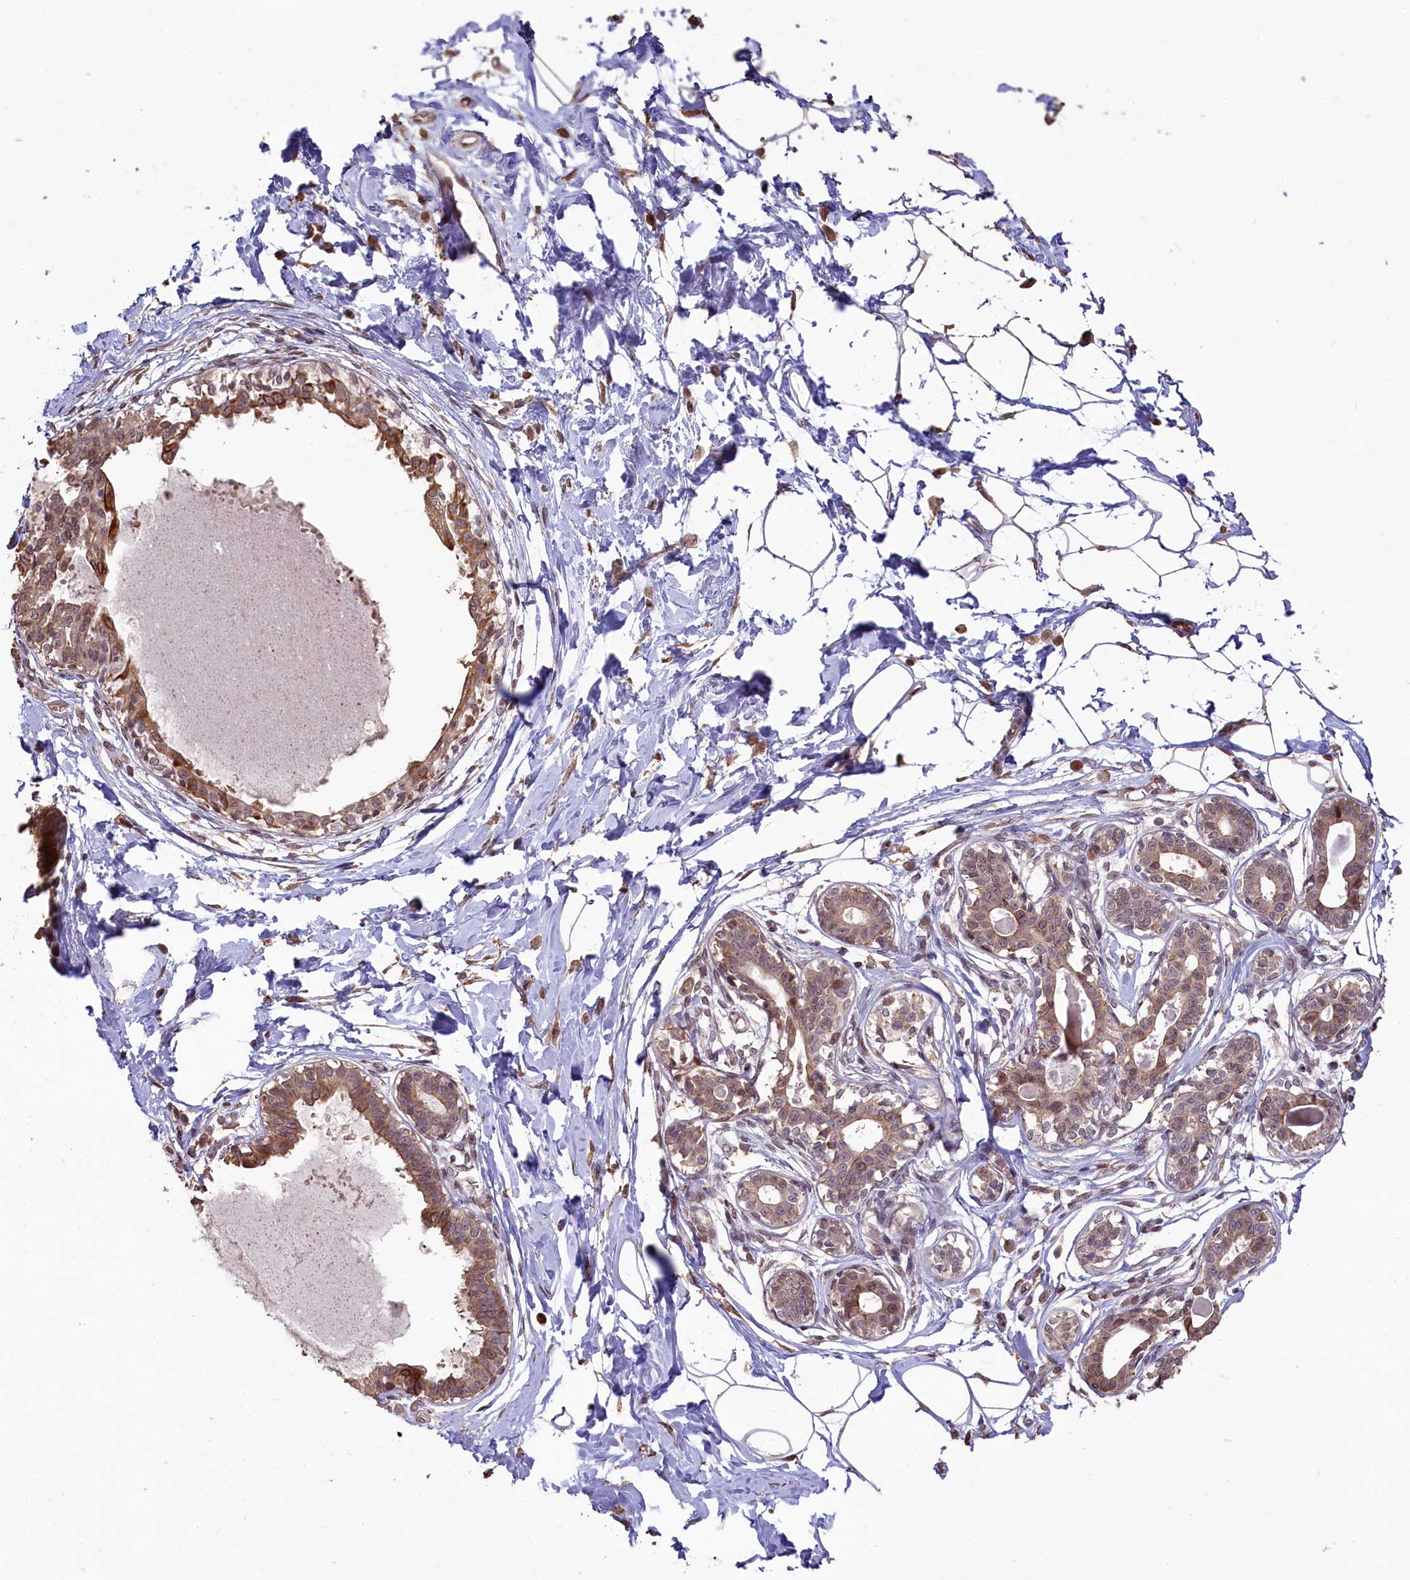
{"staining": {"intensity": "negative", "quantity": "none", "location": "none"}, "tissue": "breast", "cell_type": "Adipocytes", "image_type": "normal", "snomed": [{"axis": "morphology", "description": "Normal tissue, NOS"}, {"axis": "topography", "description": "Breast"}], "caption": "IHC micrograph of benign breast stained for a protein (brown), which displays no expression in adipocytes.", "gene": "SLC38A7", "patient": {"sex": "female", "age": 45}}